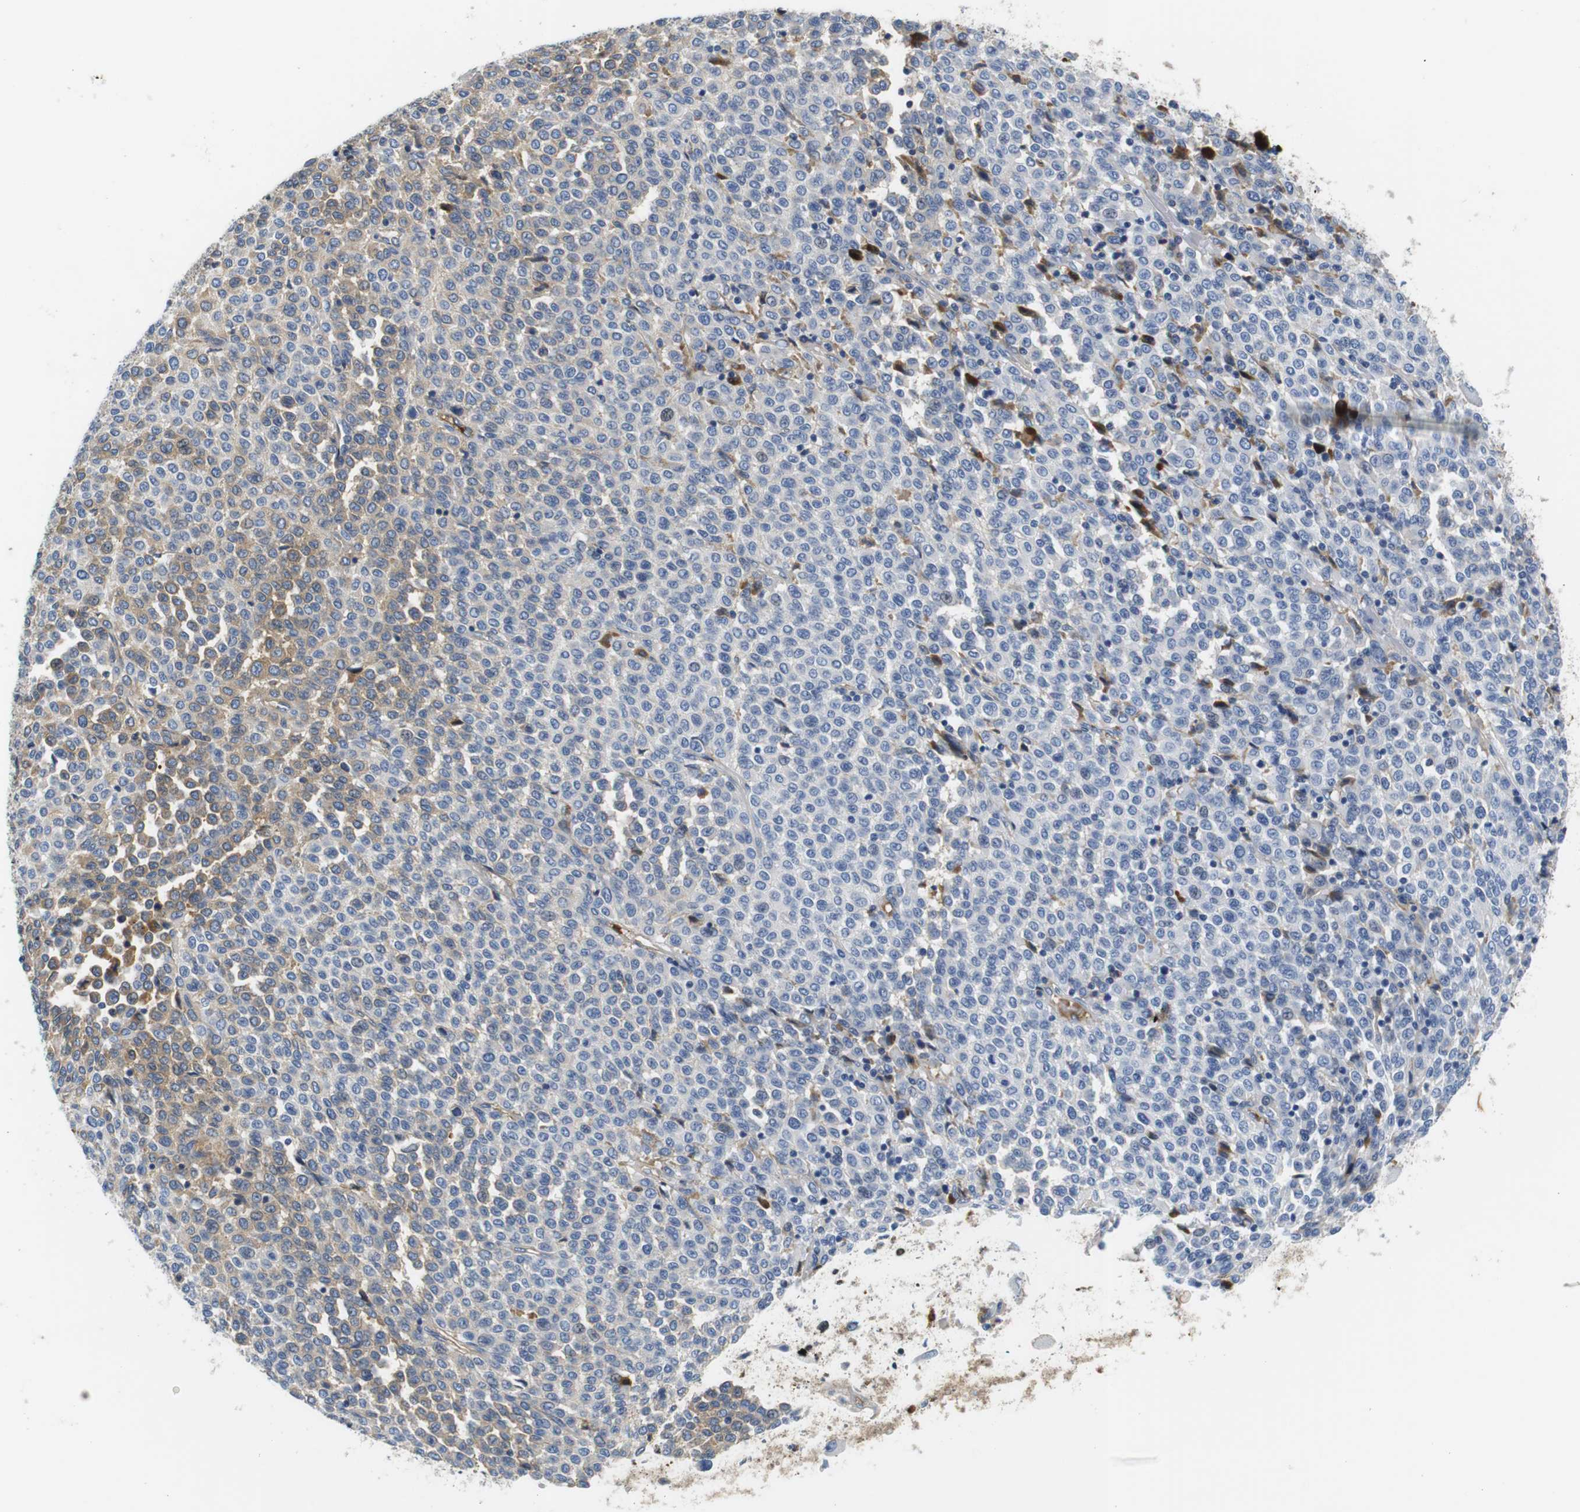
{"staining": {"intensity": "weak", "quantity": "<25%", "location": "cytoplasmic/membranous"}, "tissue": "melanoma", "cell_type": "Tumor cells", "image_type": "cancer", "snomed": [{"axis": "morphology", "description": "Malignant melanoma, Metastatic site"}, {"axis": "topography", "description": "Pancreas"}], "caption": "Tumor cells are negative for protein expression in human melanoma.", "gene": "IGKC", "patient": {"sex": "female", "age": 30}}